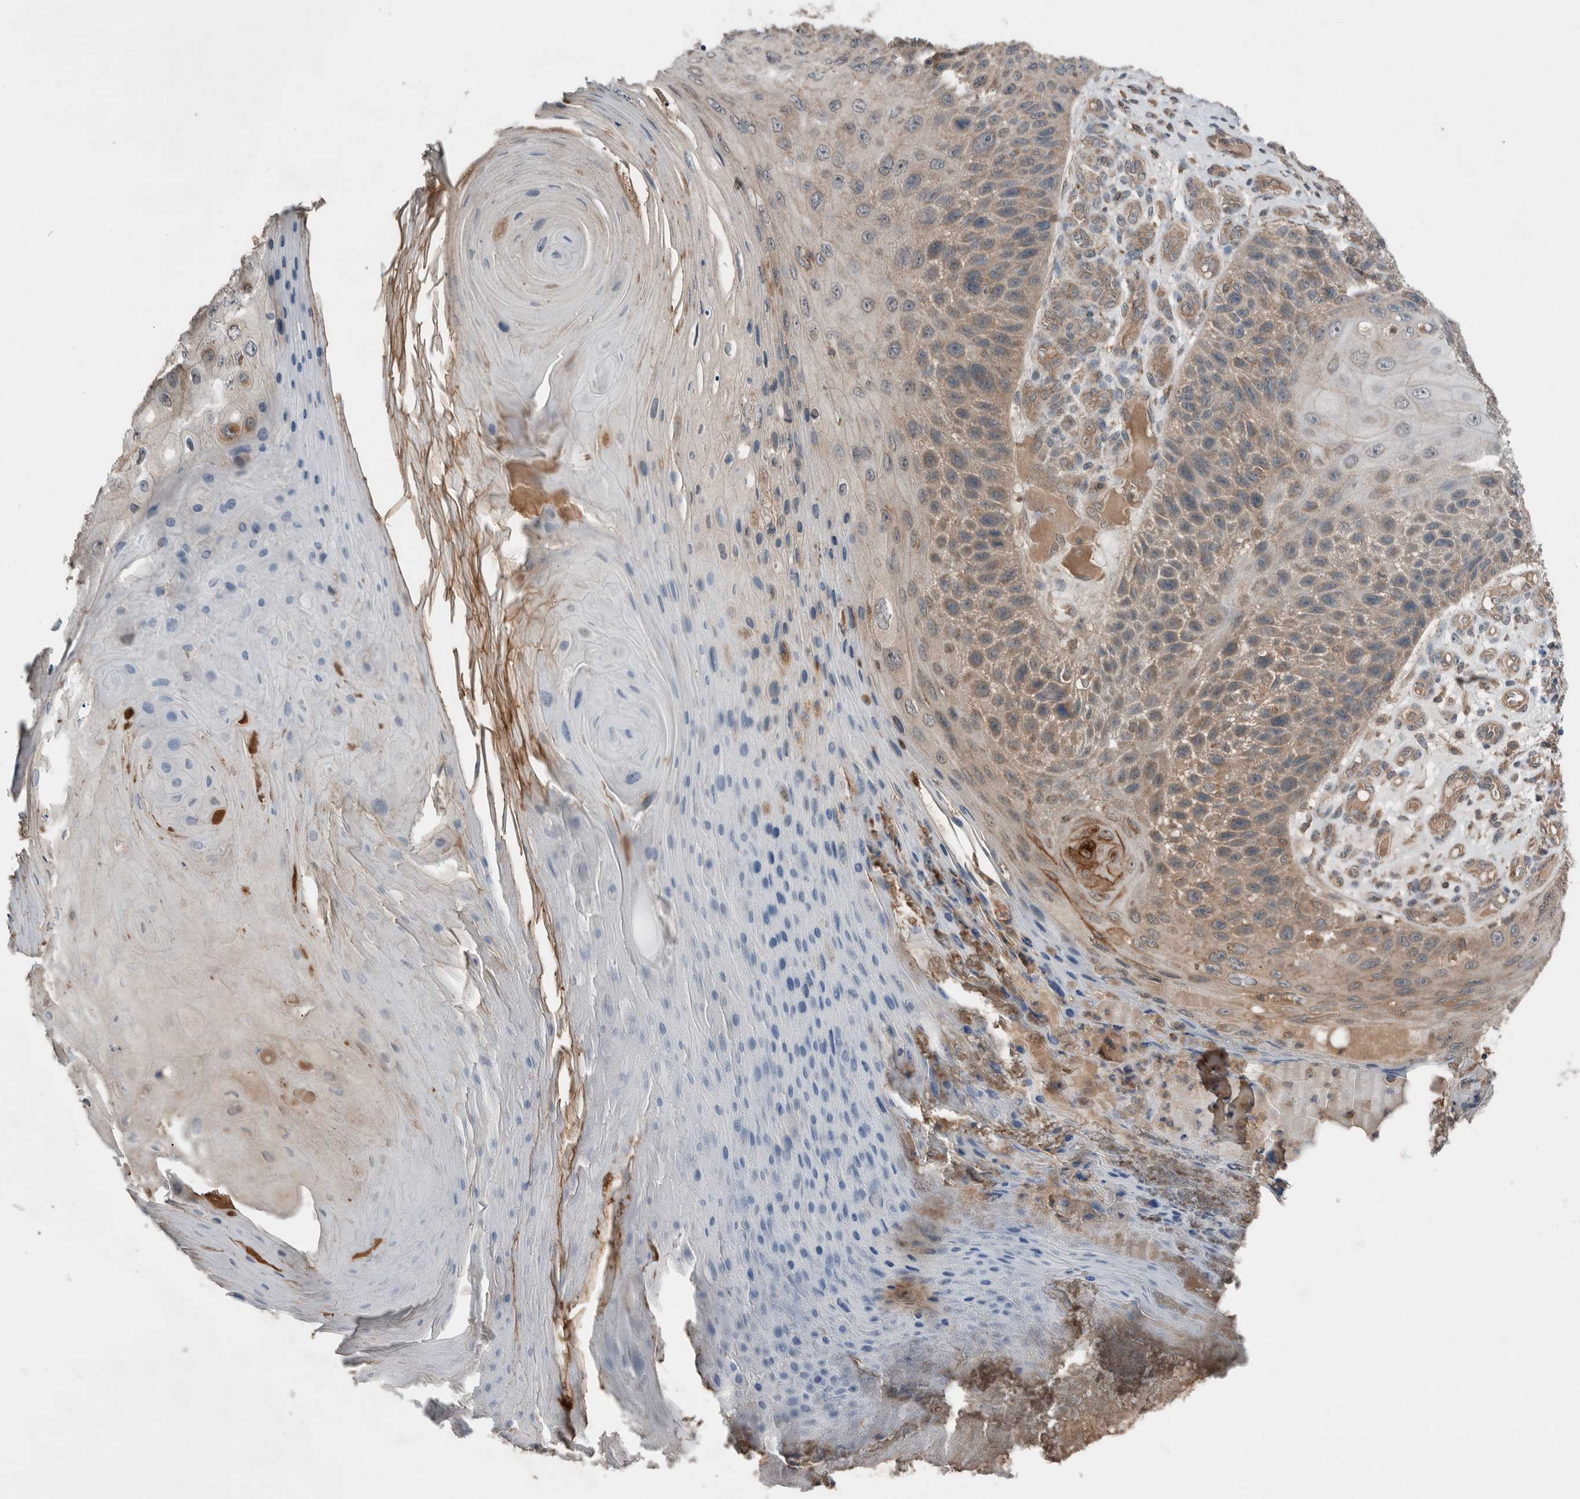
{"staining": {"intensity": "weak", "quantity": "25%-75%", "location": "cytoplasmic/membranous,nuclear"}, "tissue": "skin cancer", "cell_type": "Tumor cells", "image_type": "cancer", "snomed": [{"axis": "morphology", "description": "Squamous cell carcinoma, NOS"}, {"axis": "topography", "description": "Skin"}], "caption": "An image of human skin cancer (squamous cell carcinoma) stained for a protein shows weak cytoplasmic/membranous and nuclear brown staining in tumor cells. (DAB (3,3'-diaminobenzidine) IHC, brown staining for protein, blue staining for nuclei).", "gene": "KLK14", "patient": {"sex": "female", "age": 88}}